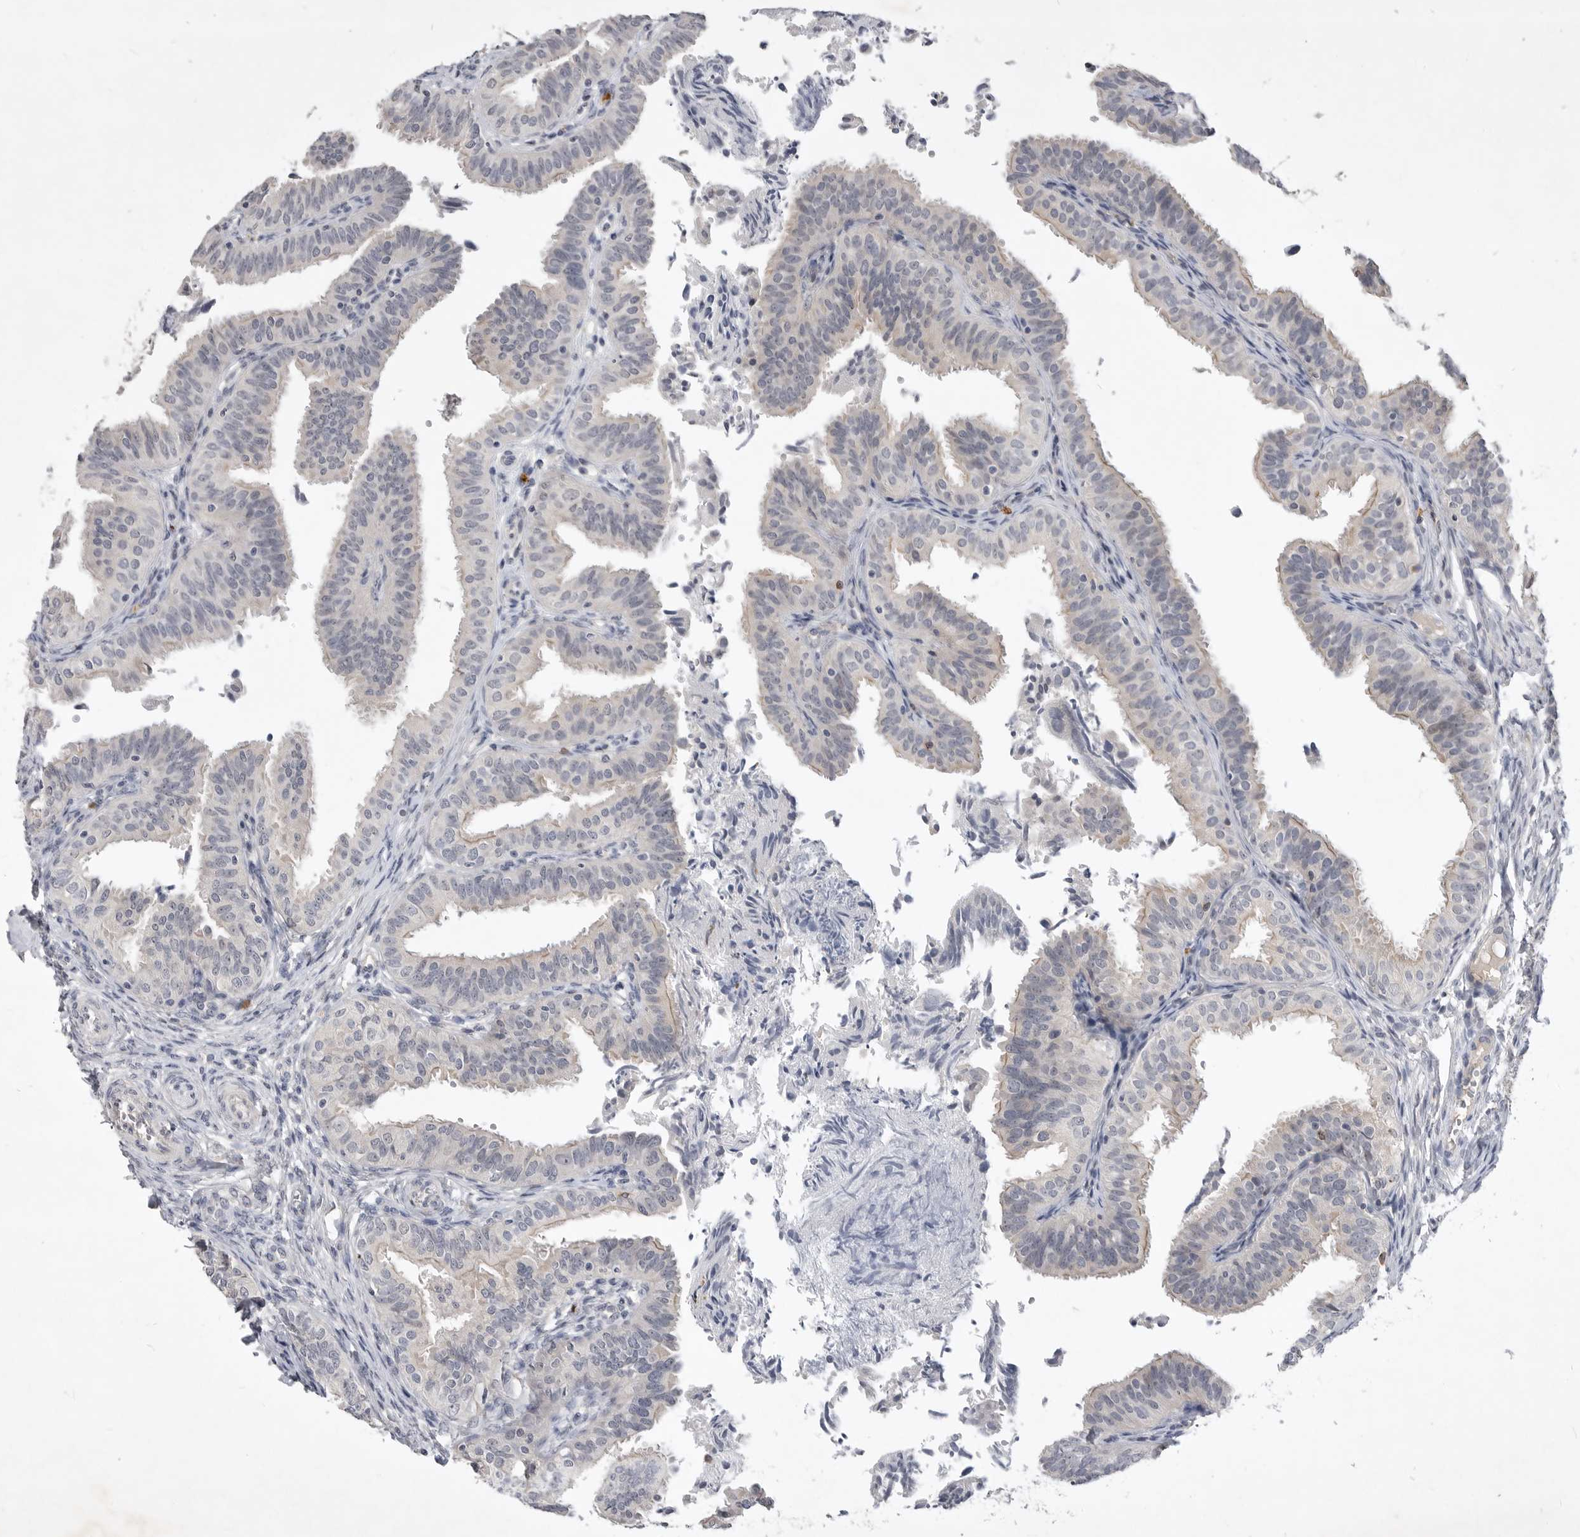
{"staining": {"intensity": "negative", "quantity": "none", "location": "none"}, "tissue": "fallopian tube", "cell_type": "Glandular cells", "image_type": "normal", "snomed": [{"axis": "morphology", "description": "Normal tissue, NOS"}, {"axis": "topography", "description": "Fallopian tube"}], "caption": "Glandular cells show no significant protein expression in benign fallopian tube. Nuclei are stained in blue.", "gene": "ITGAD", "patient": {"sex": "female", "age": 35}}